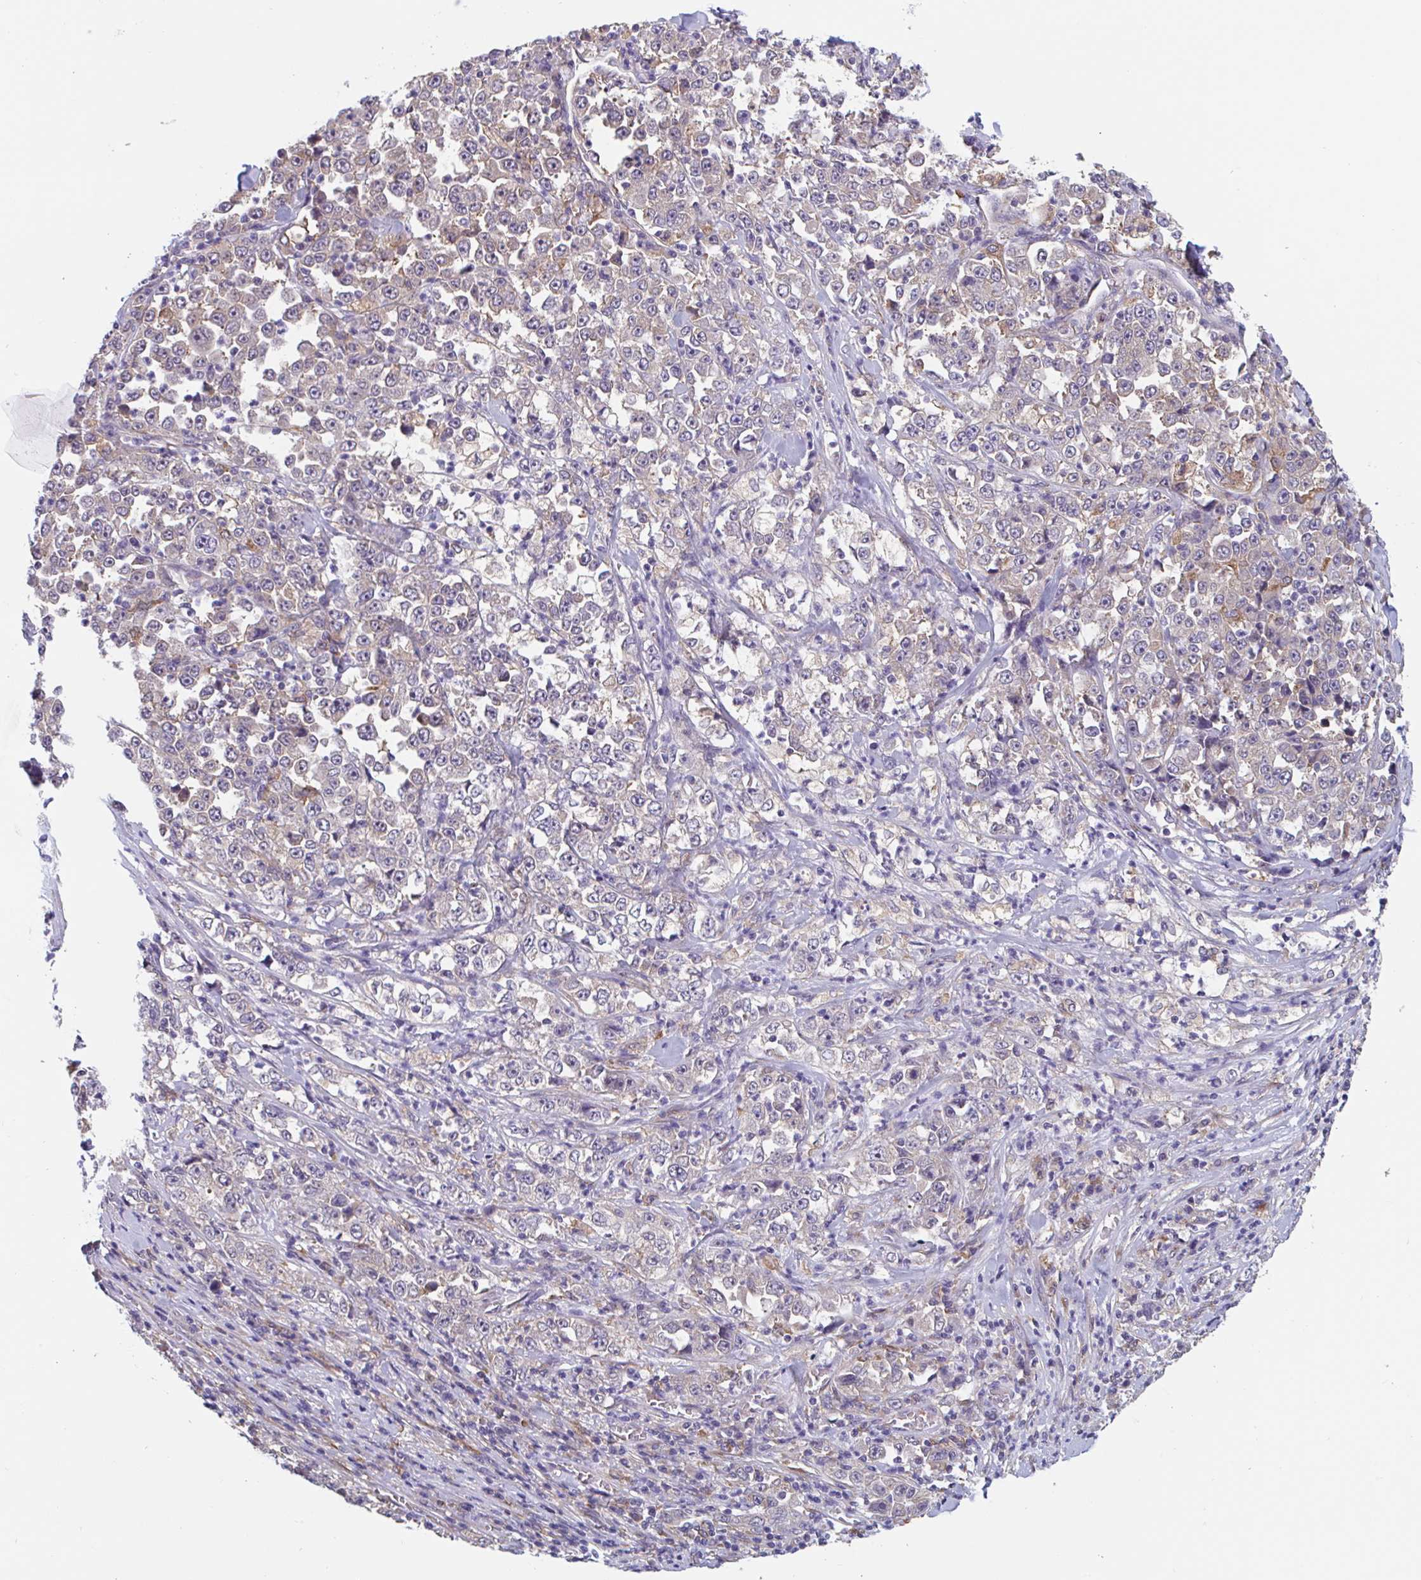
{"staining": {"intensity": "negative", "quantity": "none", "location": "none"}, "tissue": "stomach cancer", "cell_type": "Tumor cells", "image_type": "cancer", "snomed": [{"axis": "morphology", "description": "Normal tissue, NOS"}, {"axis": "morphology", "description": "Adenocarcinoma, NOS"}, {"axis": "topography", "description": "Stomach, upper"}, {"axis": "topography", "description": "Stomach"}], "caption": "Protein analysis of stomach adenocarcinoma demonstrates no significant staining in tumor cells. (DAB (3,3'-diaminobenzidine) IHC with hematoxylin counter stain).", "gene": "SNX8", "patient": {"sex": "male", "age": 59}}